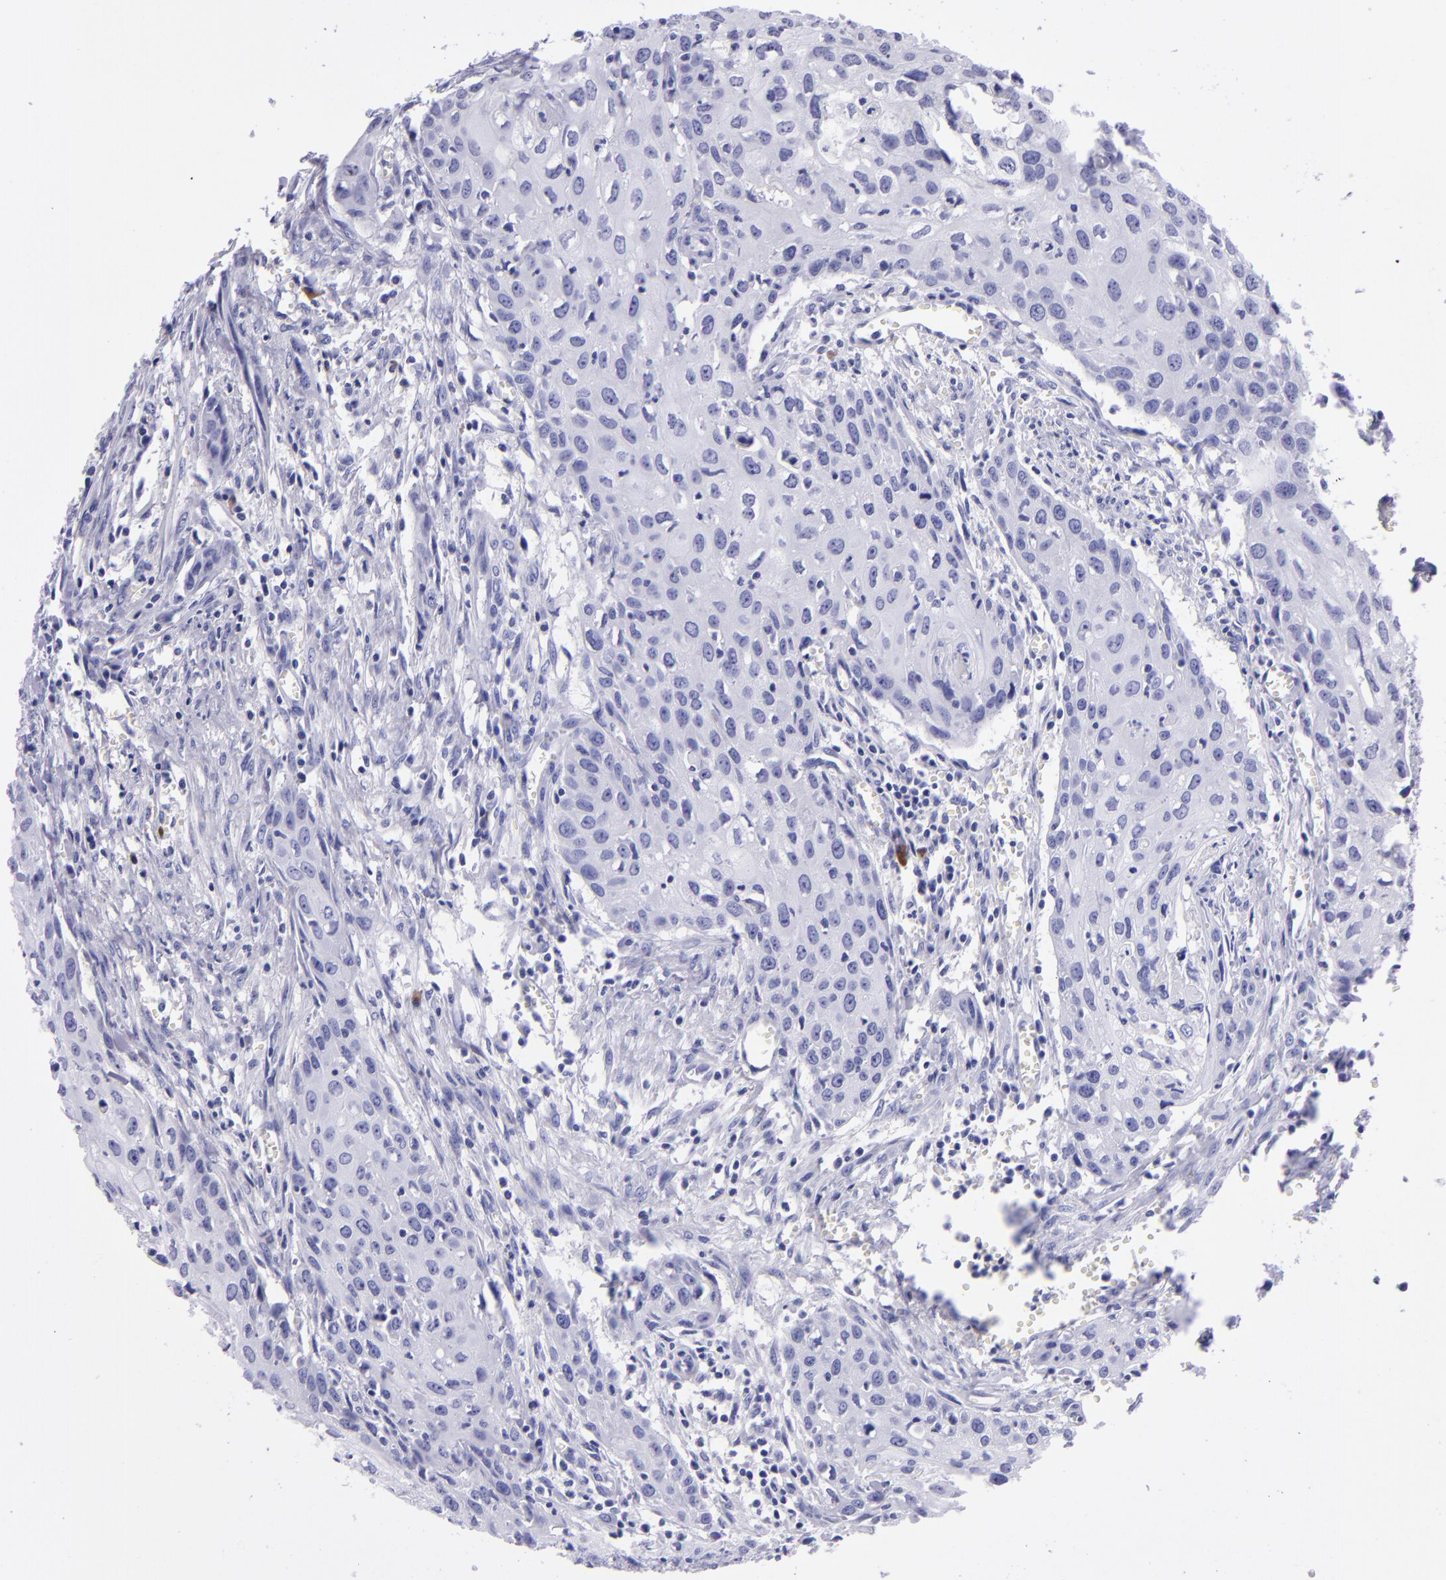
{"staining": {"intensity": "negative", "quantity": "none", "location": "none"}, "tissue": "urothelial cancer", "cell_type": "Tumor cells", "image_type": "cancer", "snomed": [{"axis": "morphology", "description": "Urothelial carcinoma, High grade"}, {"axis": "topography", "description": "Urinary bladder"}], "caption": "There is no significant expression in tumor cells of urothelial cancer. The staining was performed using DAB (3,3'-diaminobenzidine) to visualize the protein expression in brown, while the nuclei were stained in blue with hematoxylin (Magnification: 20x).", "gene": "TYRP1", "patient": {"sex": "male", "age": 54}}